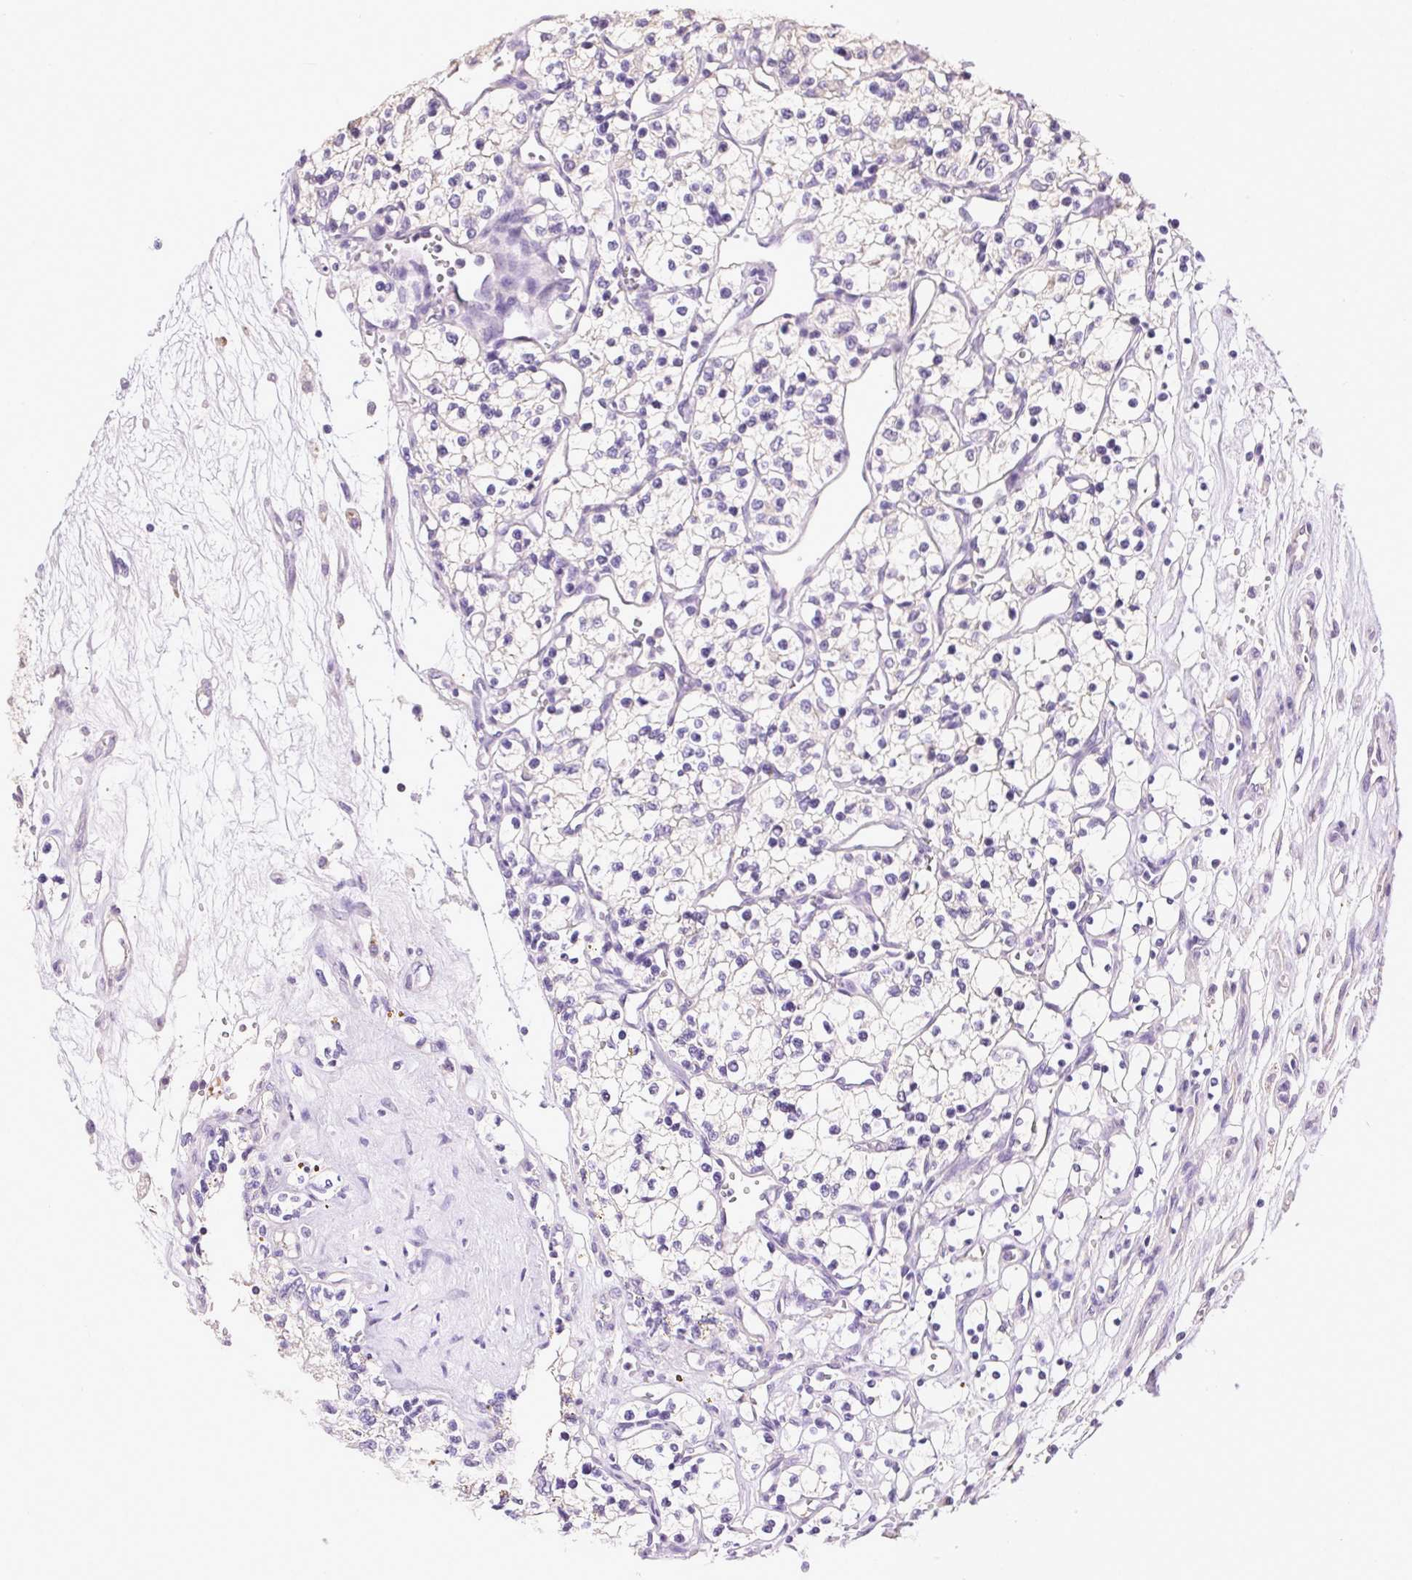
{"staining": {"intensity": "negative", "quantity": "none", "location": "none"}, "tissue": "renal cancer", "cell_type": "Tumor cells", "image_type": "cancer", "snomed": [{"axis": "morphology", "description": "Adenocarcinoma, NOS"}, {"axis": "topography", "description": "Kidney"}], "caption": "Tumor cells are negative for brown protein staining in renal adenocarcinoma.", "gene": "SYCE2", "patient": {"sex": "female", "age": 69}}